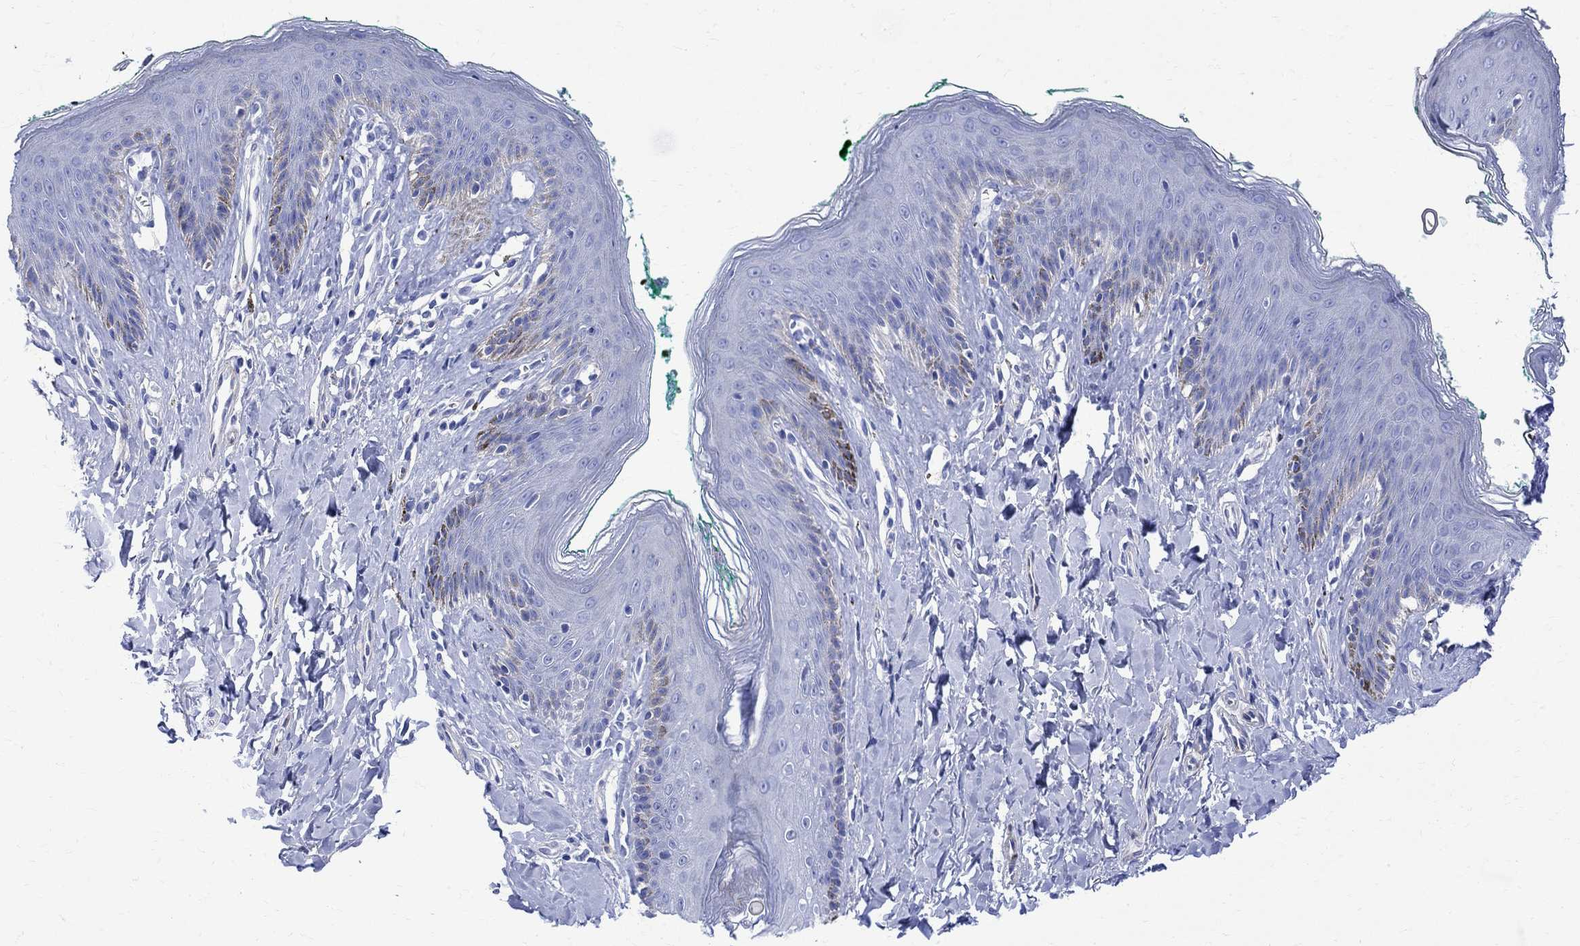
{"staining": {"intensity": "negative", "quantity": "none", "location": "none"}, "tissue": "skin", "cell_type": "Epidermal cells", "image_type": "normal", "snomed": [{"axis": "morphology", "description": "Normal tissue, NOS"}, {"axis": "topography", "description": "Vulva"}], "caption": "This is an IHC photomicrograph of benign human skin. There is no expression in epidermal cells.", "gene": "PARVB", "patient": {"sex": "female", "age": 66}}